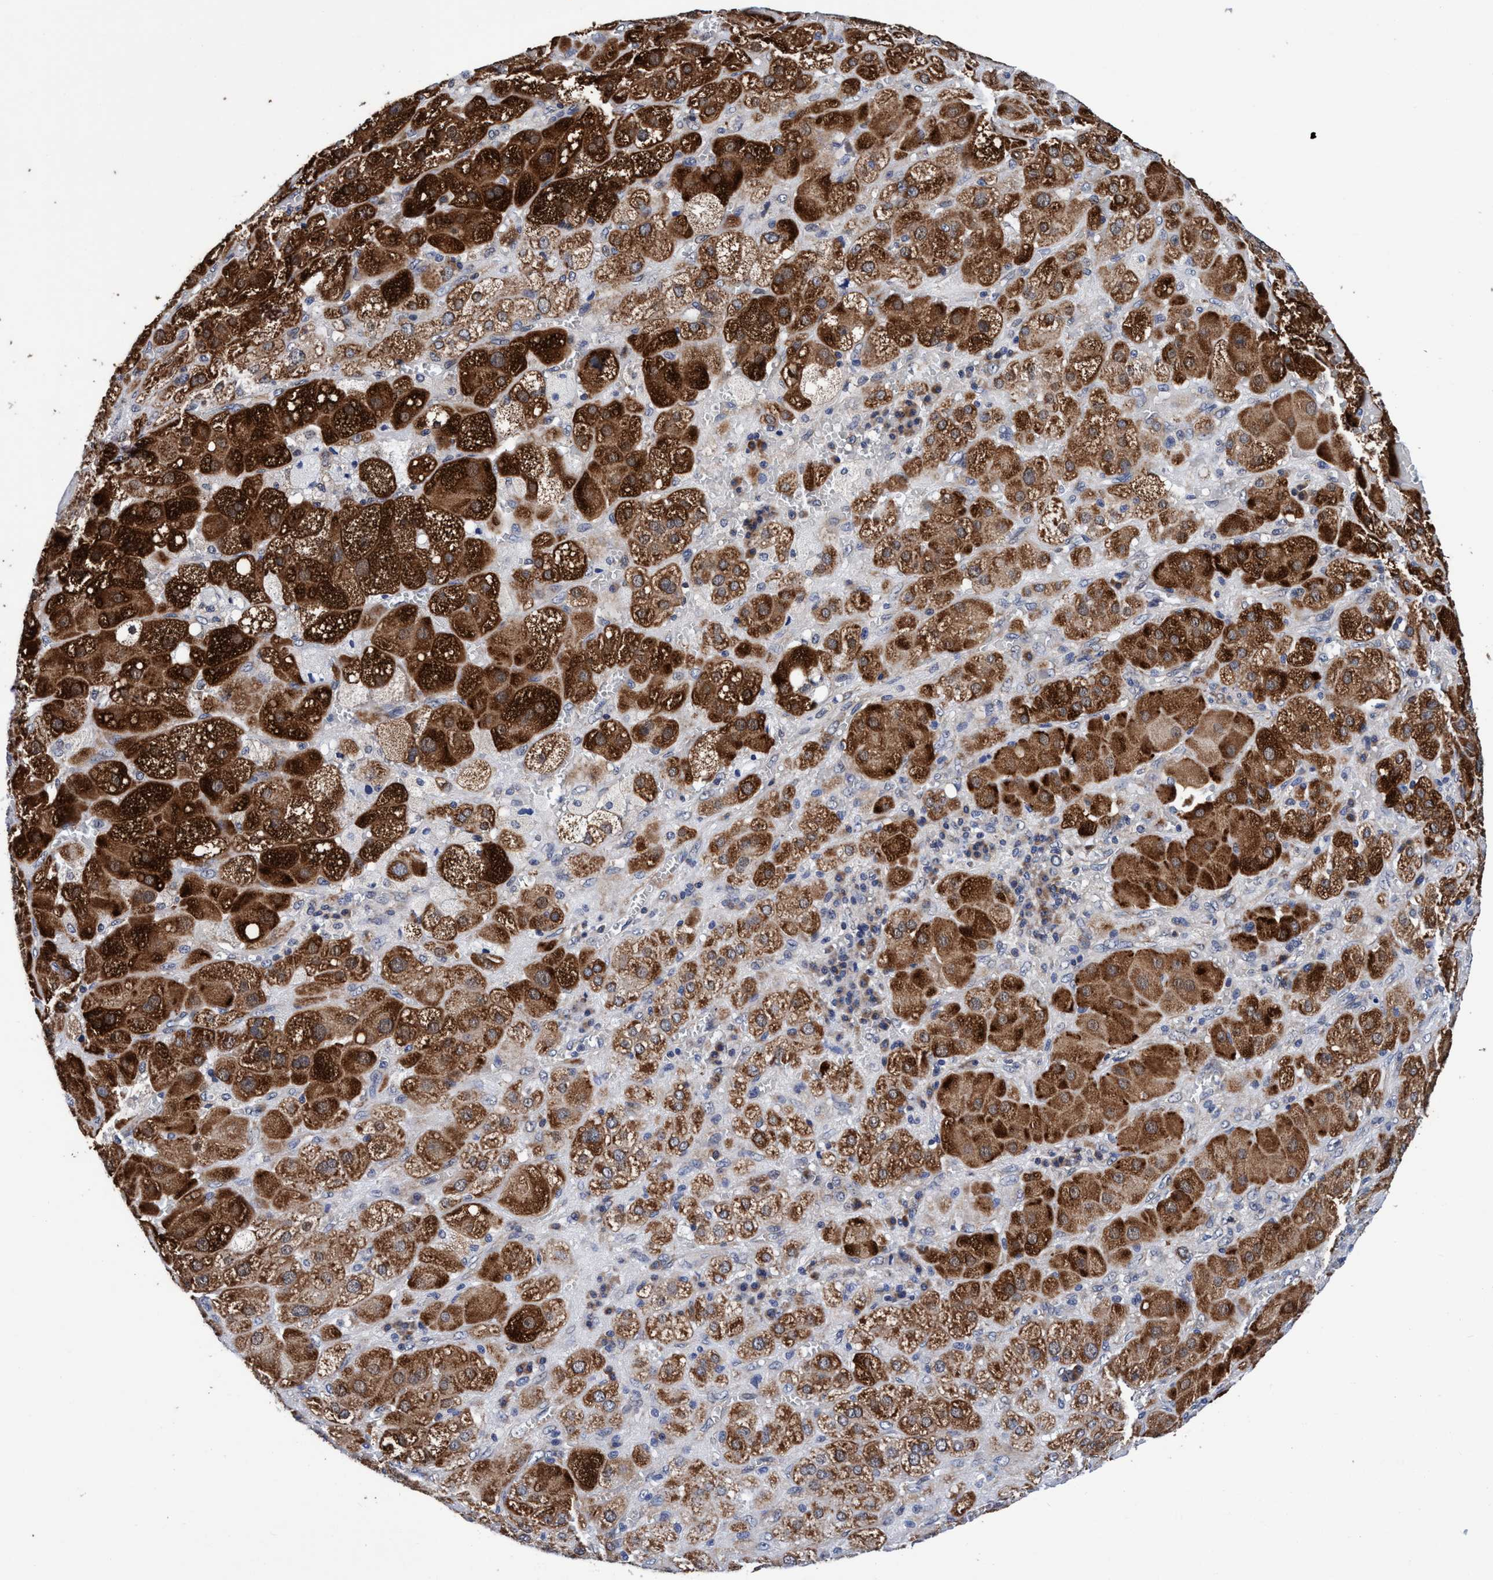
{"staining": {"intensity": "strong", "quantity": ">75%", "location": "cytoplasmic/membranous"}, "tissue": "adrenal gland", "cell_type": "Glandular cells", "image_type": "normal", "snomed": [{"axis": "morphology", "description": "Normal tissue, NOS"}, {"axis": "topography", "description": "Adrenal gland"}], "caption": "The photomicrograph reveals immunohistochemical staining of benign adrenal gland. There is strong cytoplasmic/membranous expression is seen in about >75% of glandular cells. (IHC, brightfield microscopy, high magnification).", "gene": "AGAP2", "patient": {"sex": "female", "age": 47}}